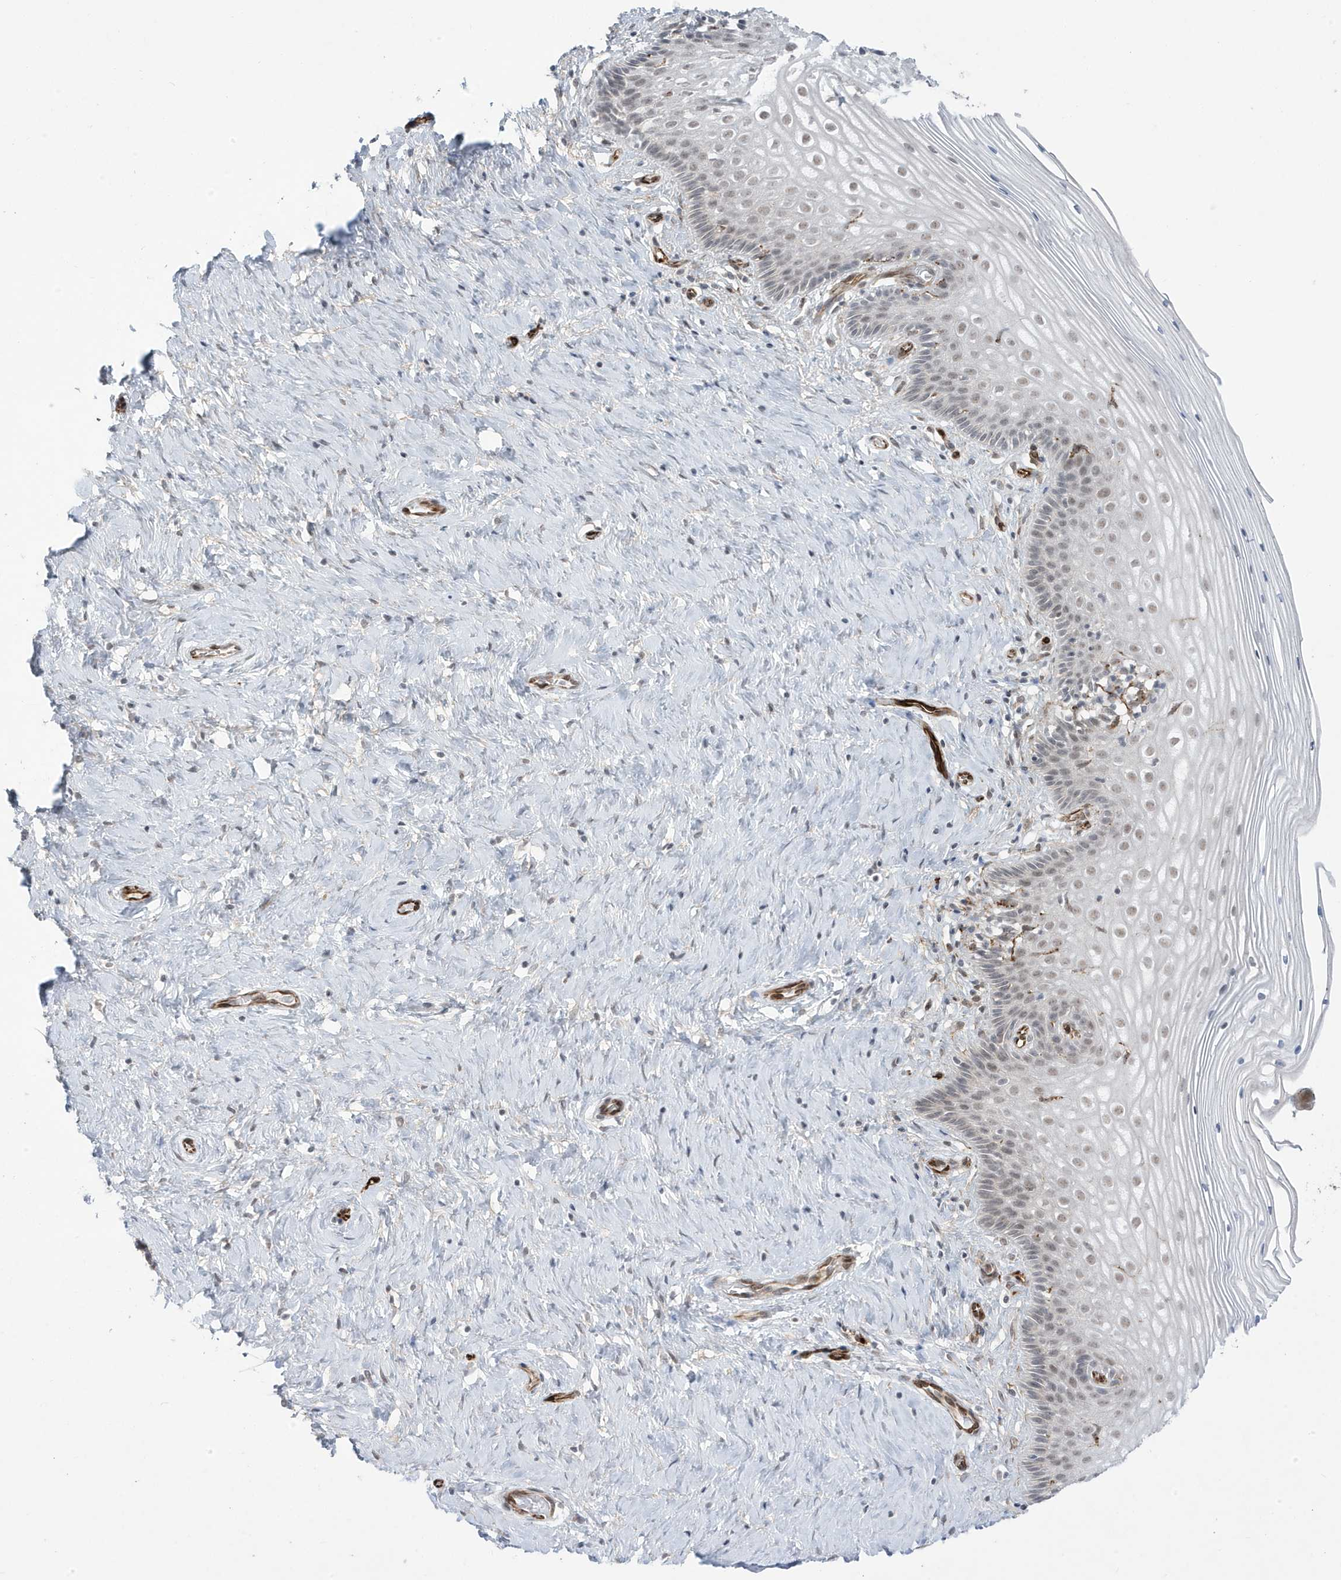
{"staining": {"intensity": "moderate", "quantity": "<25%", "location": "cytoplasmic/membranous"}, "tissue": "cervix", "cell_type": "Glandular cells", "image_type": "normal", "snomed": [{"axis": "morphology", "description": "Normal tissue, NOS"}, {"axis": "topography", "description": "Cervix"}], "caption": "Protein staining of benign cervix demonstrates moderate cytoplasmic/membranous positivity in about <25% of glandular cells.", "gene": "ADAMTSL3", "patient": {"sex": "female", "age": 33}}